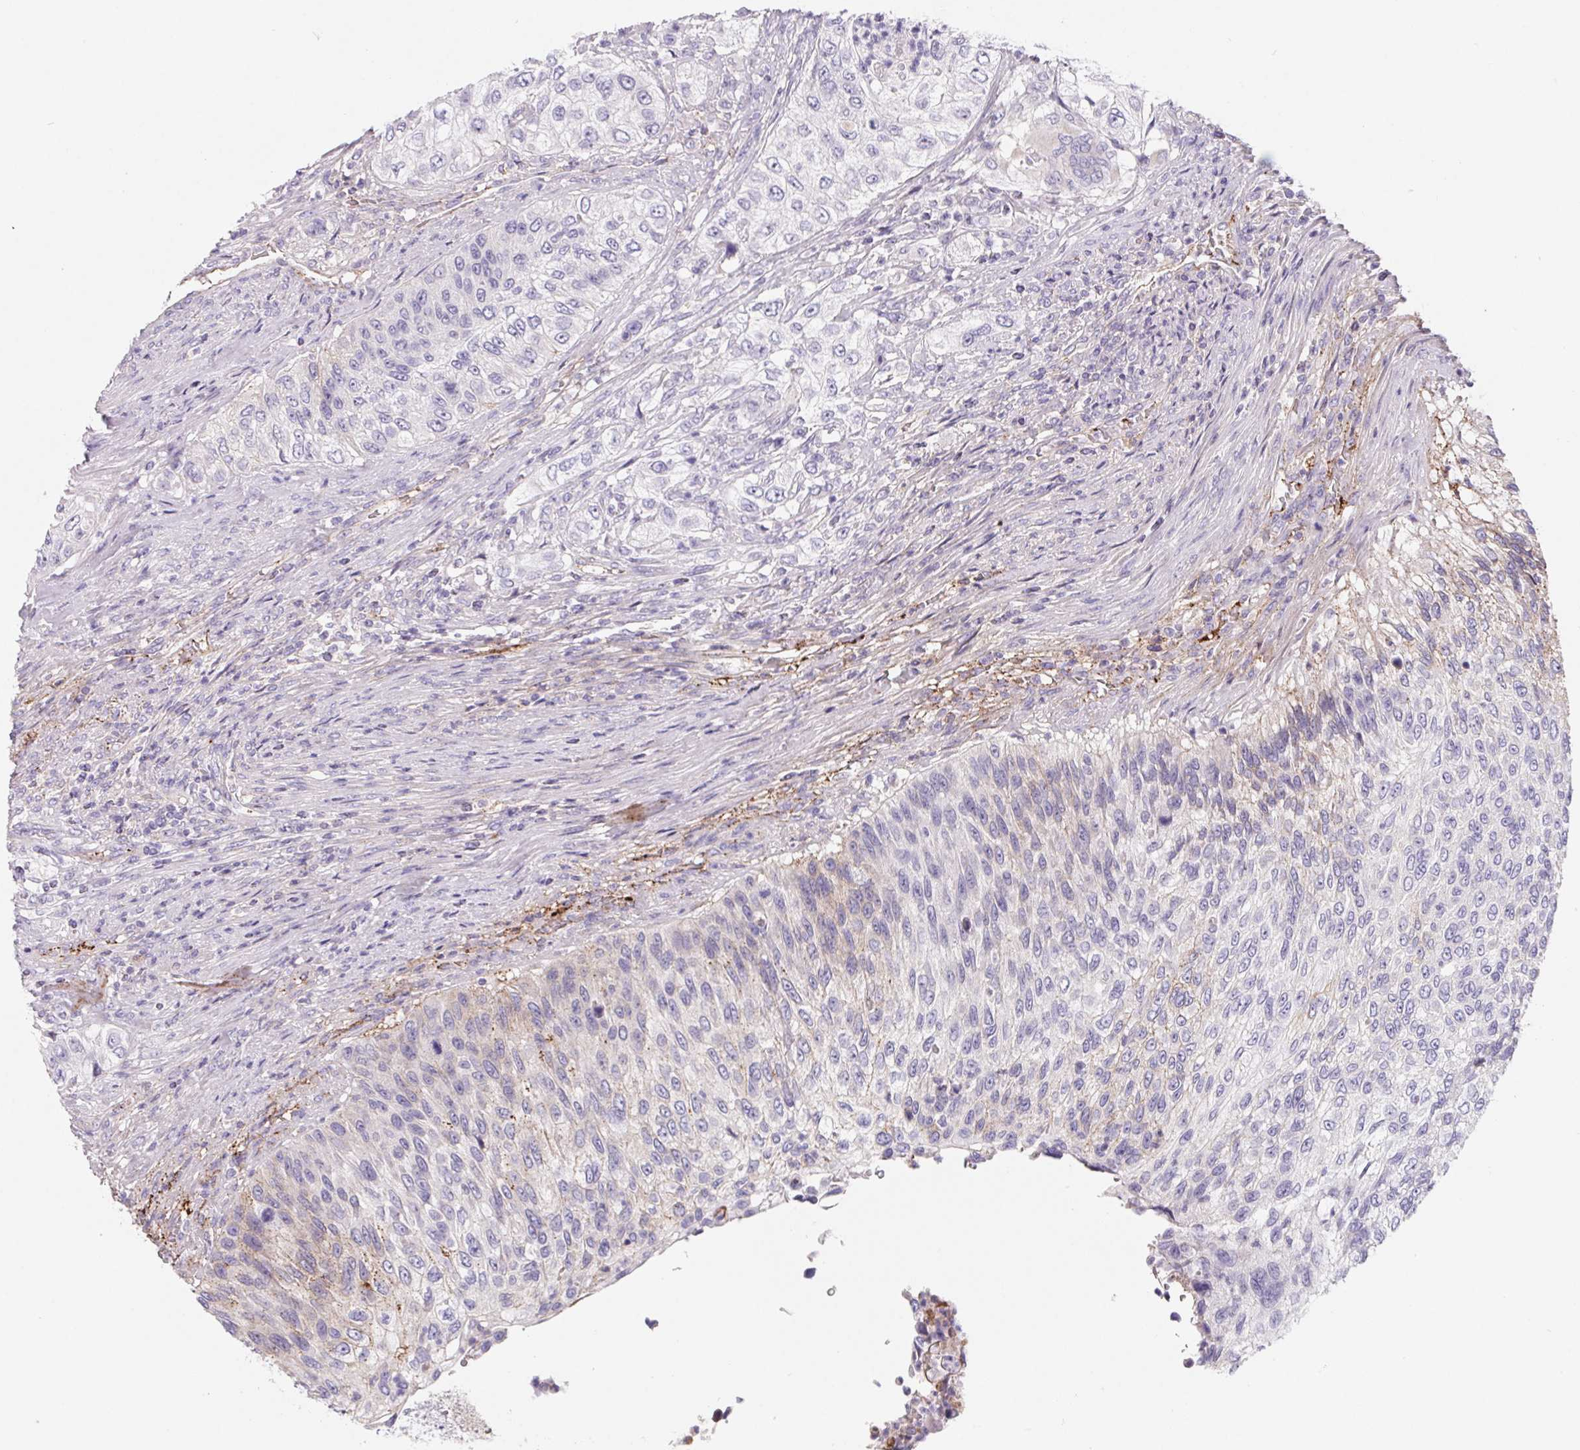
{"staining": {"intensity": "moderate", "quantity": "<25%", "location": "cytoplasmic/membranous"}, "tissue": "urothelial cancer", "cell_type": "Tumor cells", "image_type": "cancer", "snomed": [{"axis": "morphology", "description": "Urothelial carcinoma, High grade"}, {"axis": "topography", "description": "Urinary bladder"}], "caption": "Human high-grade urothelial carcinoma stained with a protein marker displays moderate staining in tumor cells.", "gene": "LPA", "patient": {"sex": "female", "age": 60}}